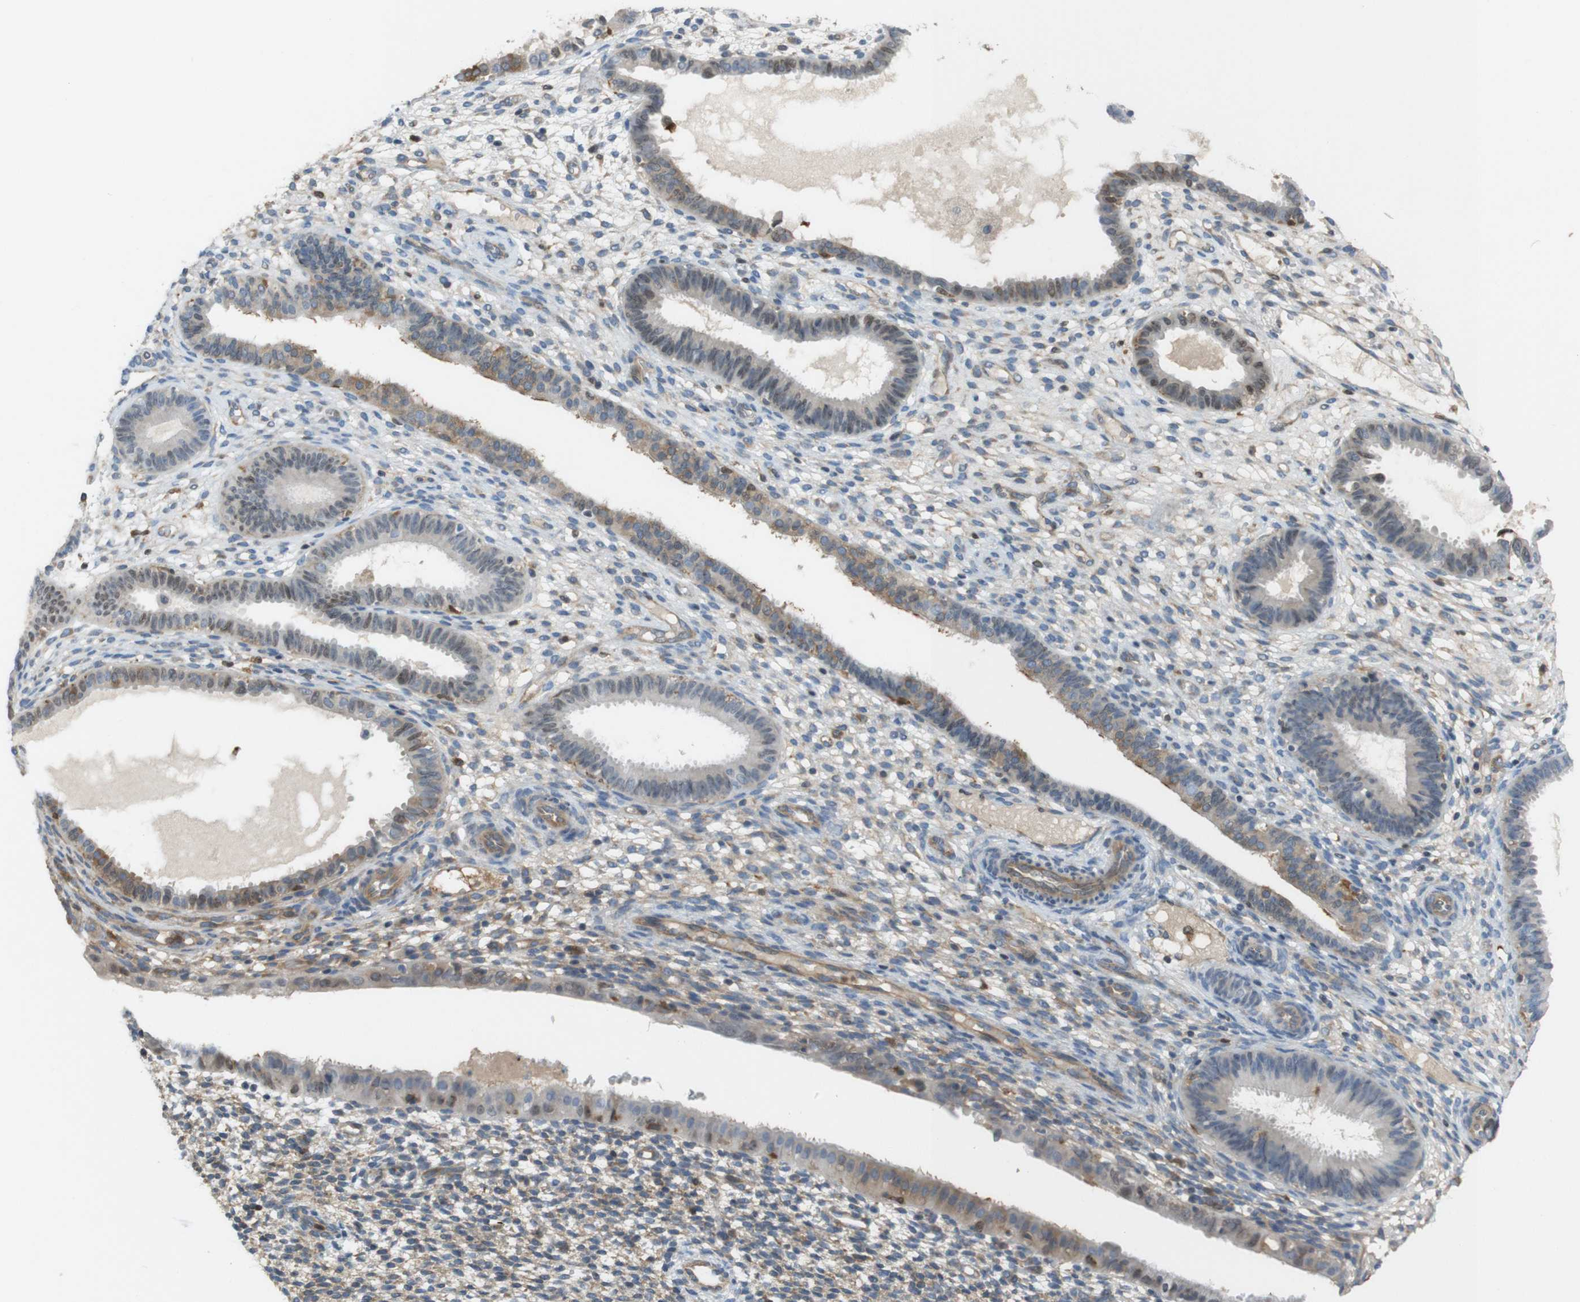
{"staining": {"intensity": "negative", "quantity": "none", "location": "none"}, "tissue": "endometrium", "cell_type": "Cells in endometrial stroma", "image_type": "normal", "snomed": [{"axis": "morphology", "description": "Normal tissue, NOS"}, {"axis": "topography", "description": "Endometrium"}], "caption": "Immunohistochemistry (IHC) micrograph of normal human endometrium stained for a protein (brown), which exhibits no expression in cells in endometrial stroma. (DAB (3,3'-diaminobenzidine) immunohistochemistry with hematoxylin counter stain).", "gene": "PCDH10", "patient": {"sex": "female", "age": 61}}